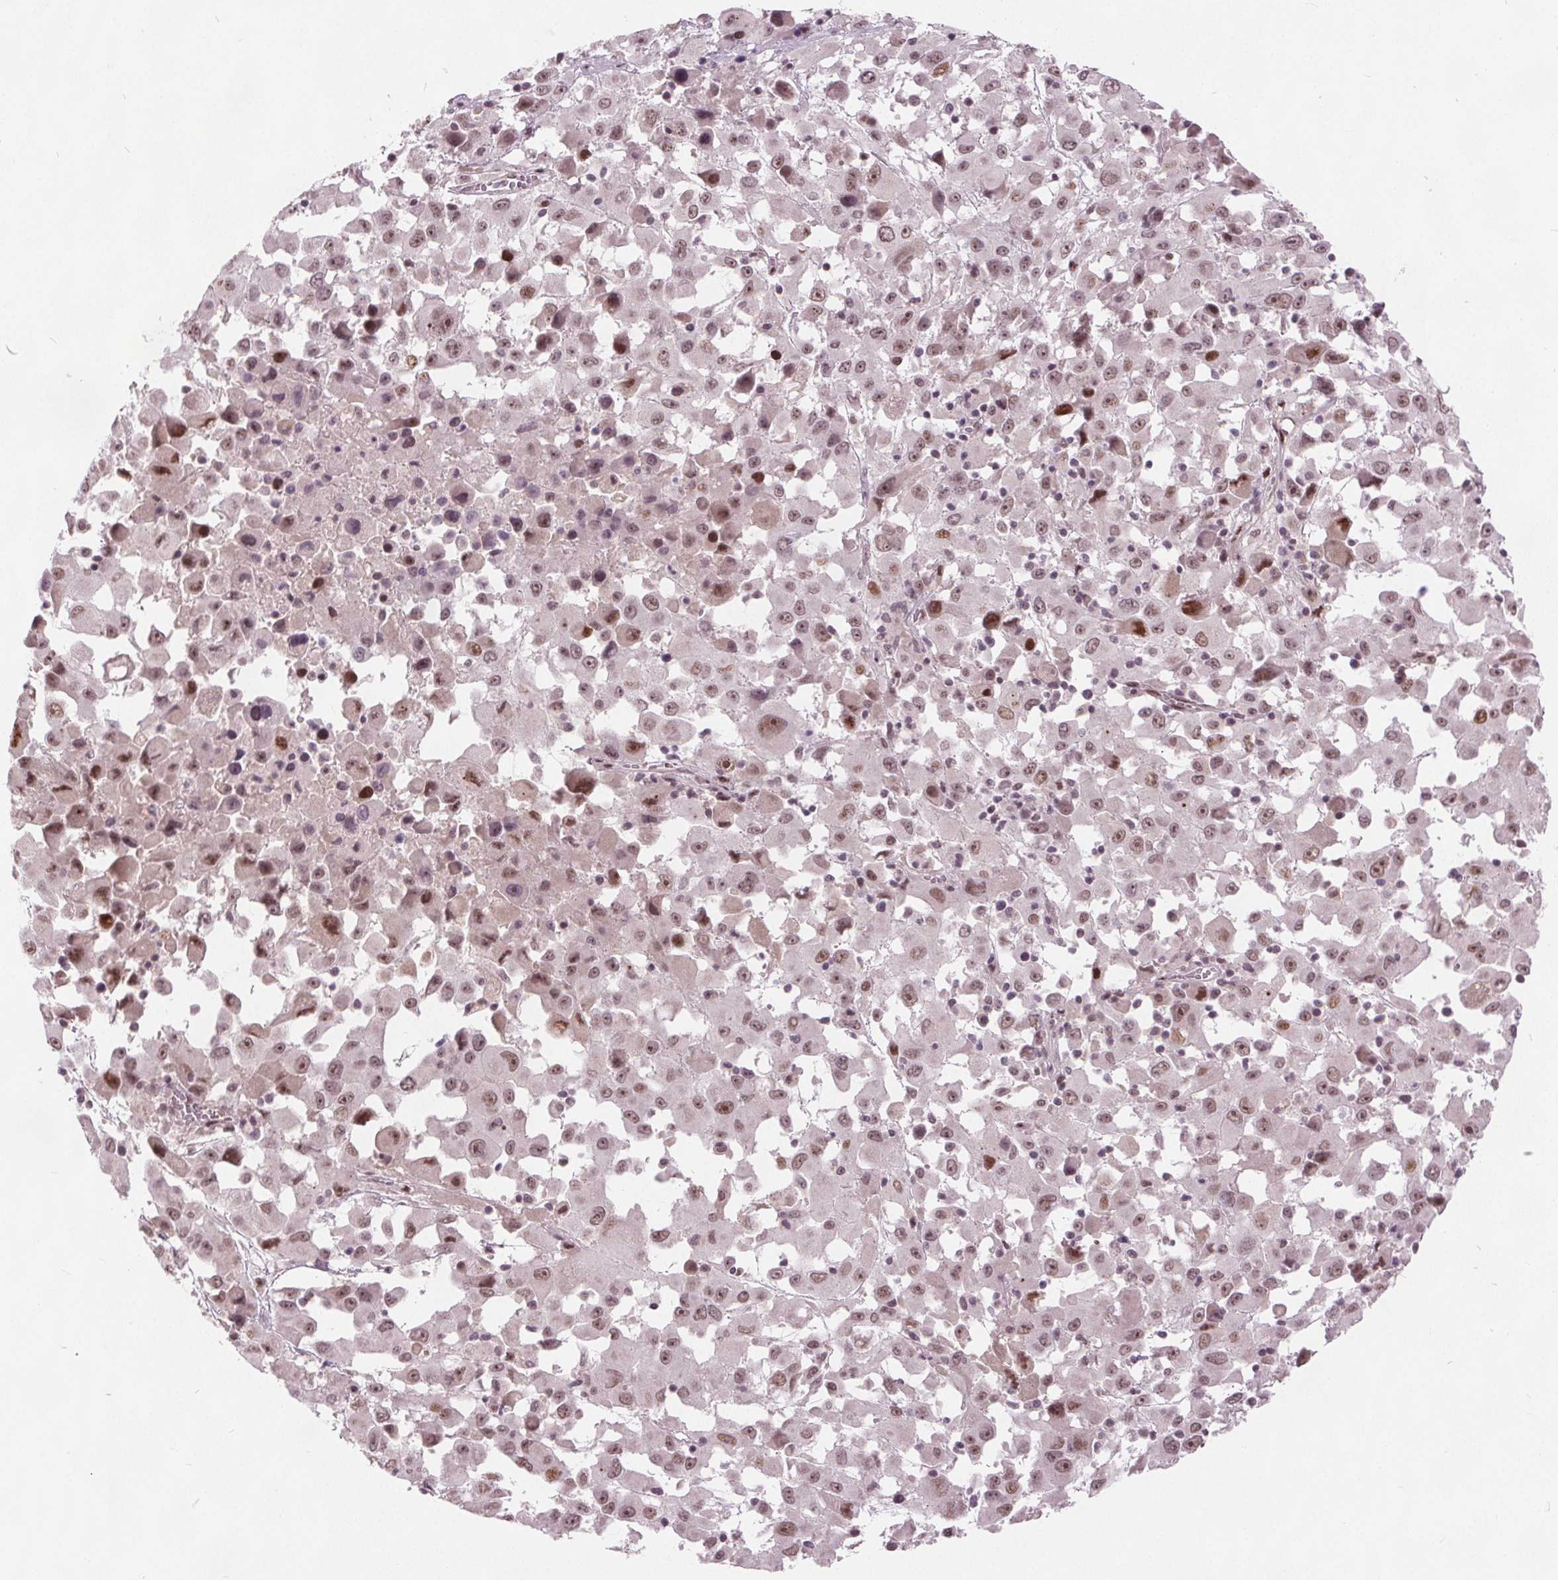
{"staining": {"intensity": "moderate", "quantity": ">75%", "location": "nuclear"}, "tissue": "melanoma", "cell_type": "Tumor cells", "image_type": "cancer", "snomed": [{"axis": "morphology", "description": "Malignant melanoma, Metastatic site"}, {"axis": "topography", "description": "Soft tissue"}], "caption": "DAB immunohistochemical staining of melanoma reveals moderate nuclear protein positivity in about >75% of tumor cells.", "gene": "TTC34", "patient": {"sex": "male", "age": 50}}